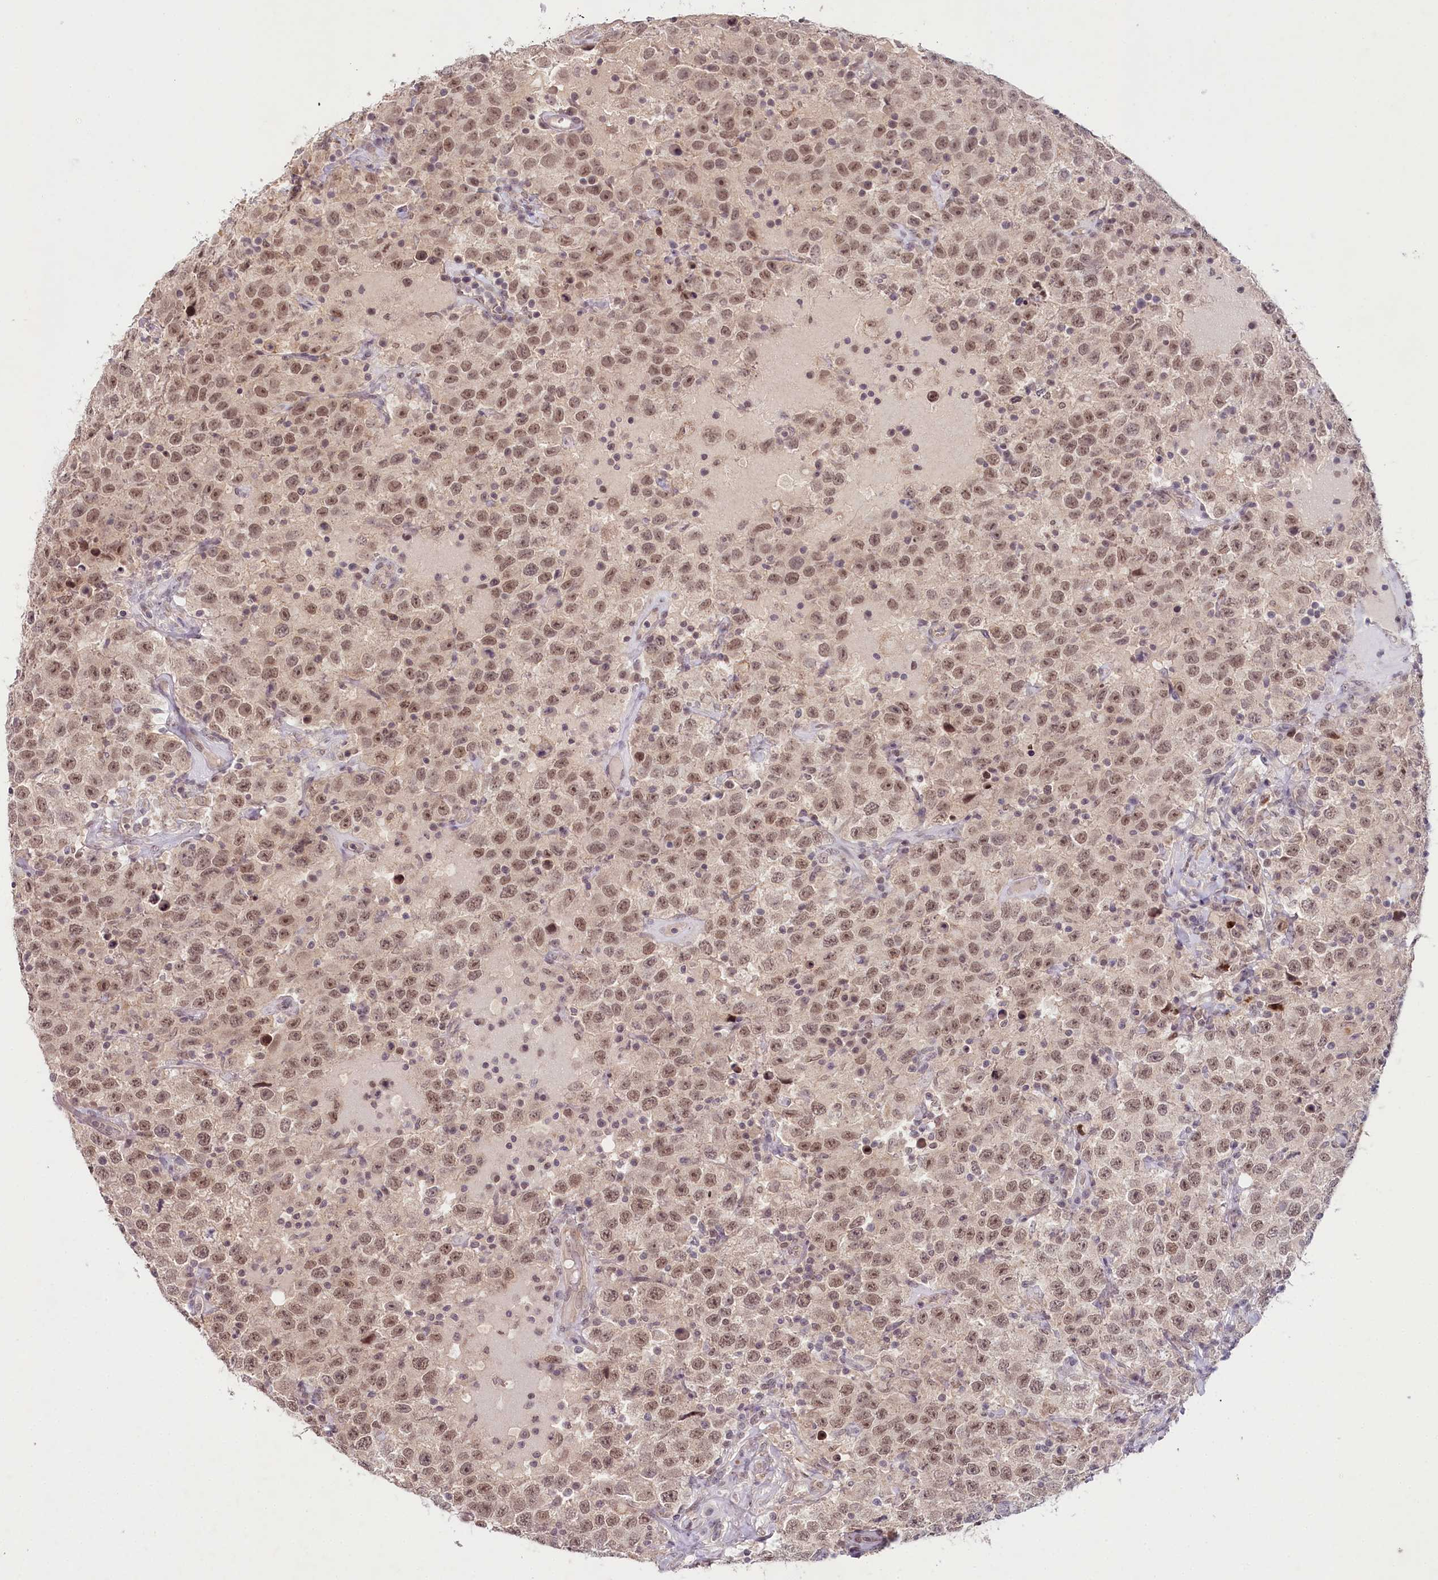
{"staining": {"intensity": "moderate", "quantity": ">75%", "location": "nuclear"}, "tissue": "testis cancer", "cell_type": "Tumor cells", "image_type": "cancer", "snomed": [{"axis": "morphology", "description": "Seminoma, NOS"}, {"axis": "topography", "description": "Testis"}], "caption": "This photomicrograph reveals seminoma (testis) stained with IHC to label a protein in brown. The nuclear of tumor cells show moderate positivity for the protein. Nuclei are counter-stained blue.", "gene": "AMTN", "patient": {"sex": "male", "age": 41}}